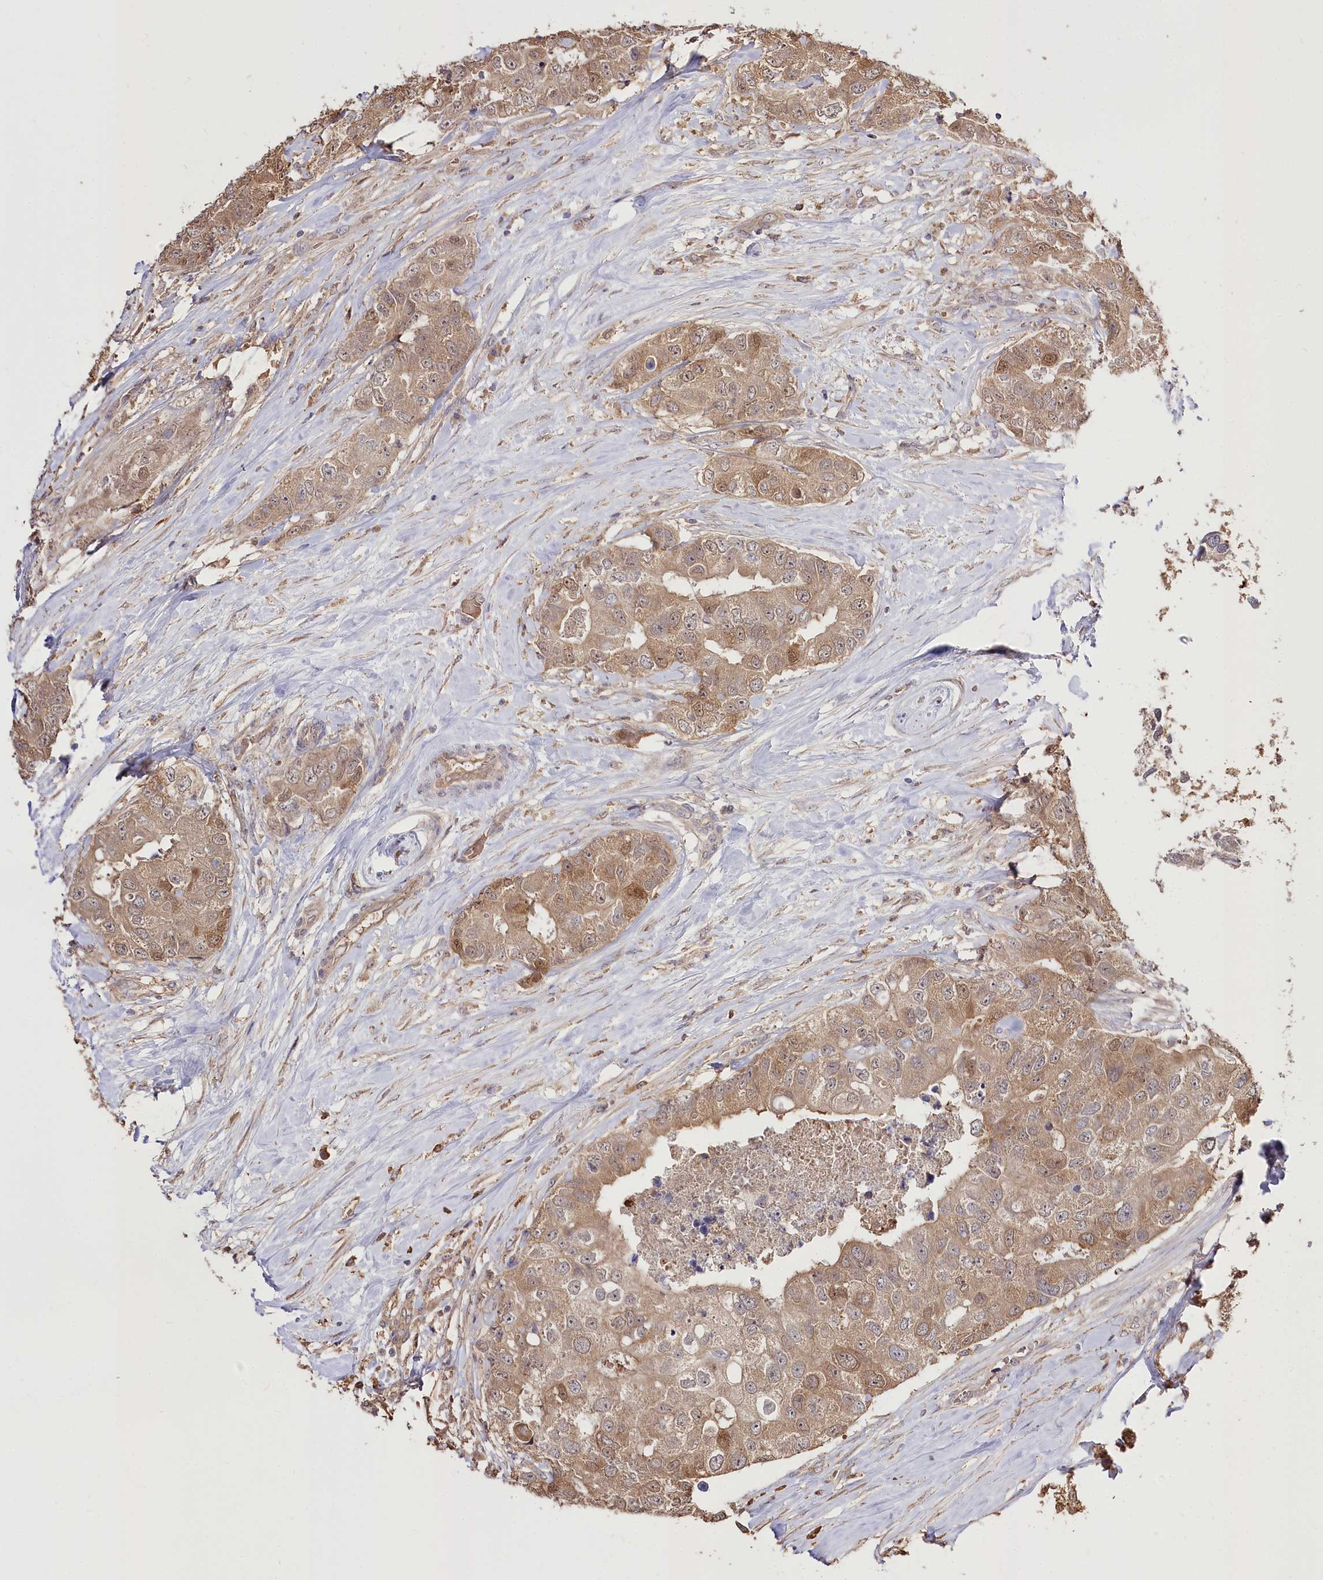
{"staining": {"intensity": "moderate", "quantity": ">75%", "location": "cytoplasmic/membranous"}, "tissue": "breast cancer", "cell_type": "Tumor cells", "image_type": "cancer", "snomed": [{"axis": "morphology", "description": "Duct carcinoma"}, {"axis": "topography", "description": "Breast"}], "caption": "Moderate cytoplasmic/membranous positivity for a protein is seen in about >75% of tumor cells of intraductal carcinoma (breast) using immunohistochemistry (IHC).", "gene": "R3HDM2", "patient": {"sex": "female", "age": 62}}